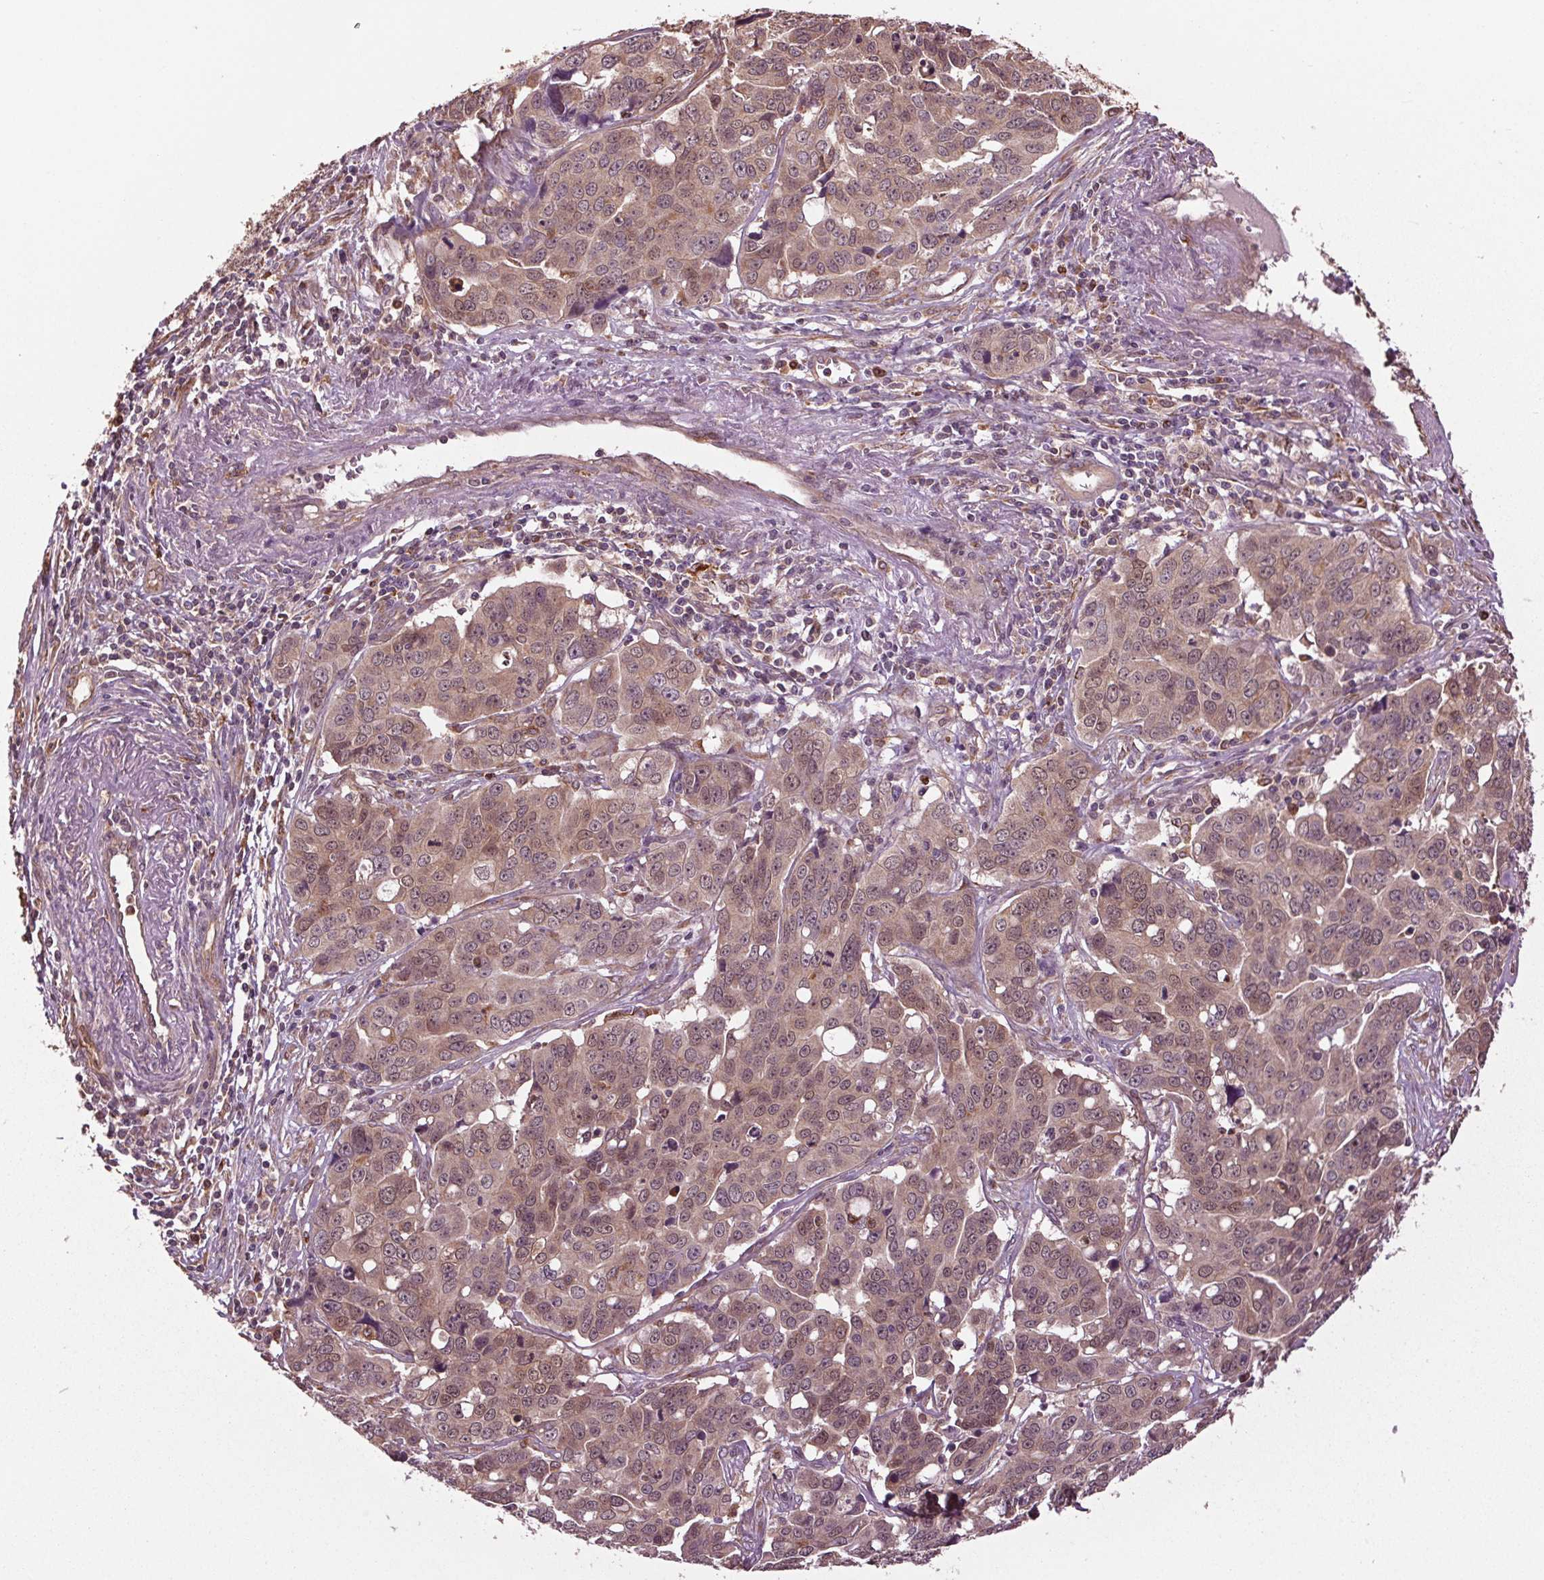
{"staining": {"intensity": "weak", "quantity": ">75%", "location": "cytoplasmic/membranous"}, "tissue": "ovarian cancer", "cell_type": "Tumor cells", "image_type": "cancer", "snomed": [{"axis": "morphology", "description": "Carcinoma, endometroid"}, {"axis": "topography", "description": "Ovary"}], "caption": "The micrograph exhibits staining of ovarian endometroid carcinoma, revealing weak cytoplasmic/membranous protein positivity (brown color) within tumor cells.", "gene": "RNPEP", "patient": {"sex": "female", "age": 78}}